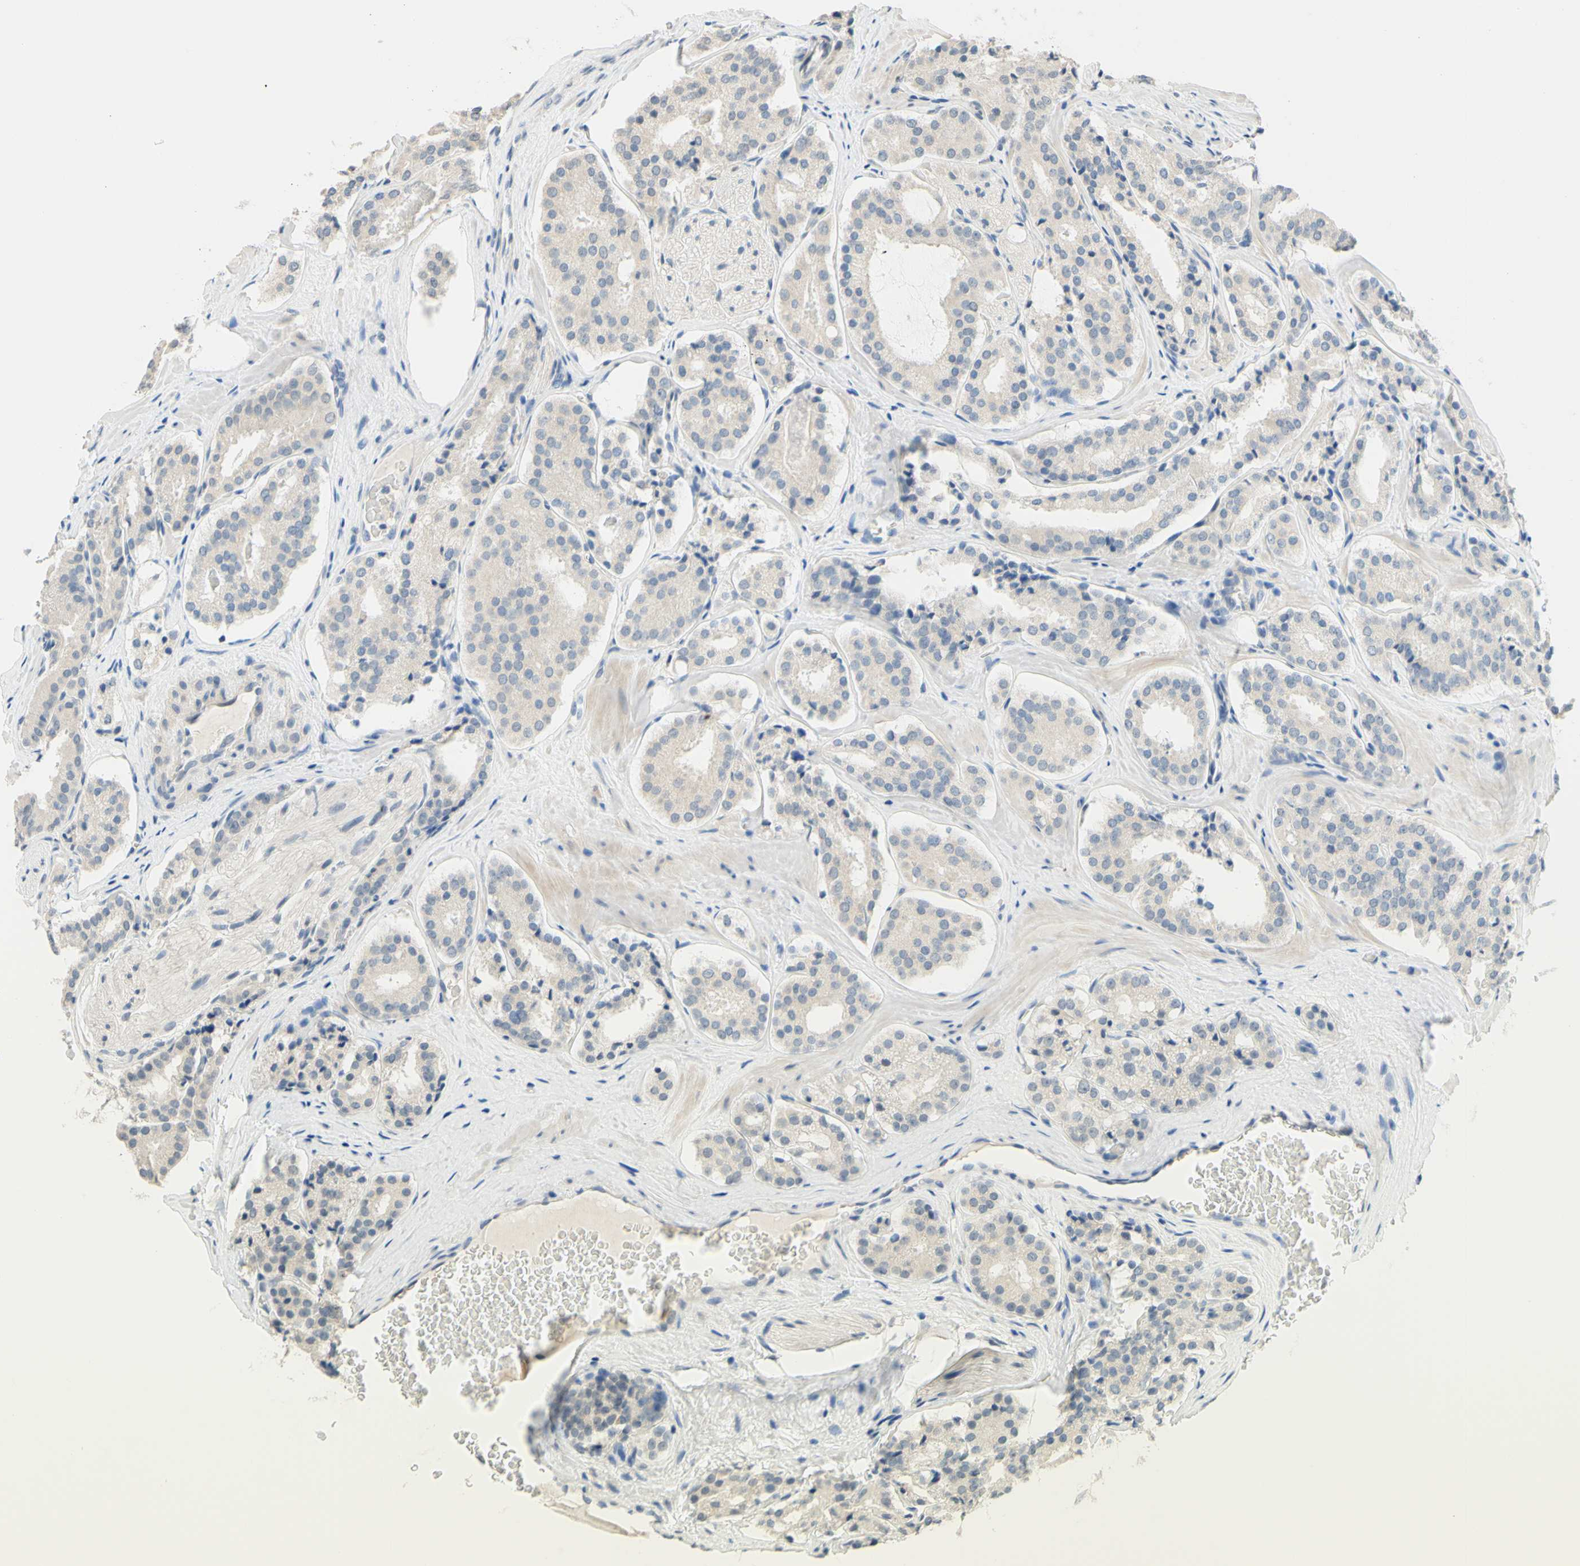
{"staining": {"intensity": "negative", "quantity": "none", "location": "none"}, "tissue": "prostate cancer", "cell_type": "Tumor cells", "image_type": "cancer", "snomed": [{"axis": "morphology", "description": "Adenocarcinoma, High grade"}, {"axis": "topography", "description": "Prostate"}], "caption": "Photomicrograph shows no protein positivity in tumor cells of prostate cancer (high-grade adenocarcinoma) tissue. (DAB IHC visualized using brightfield microscopy, high magnification).", "gene": "MAG", "patient": {"sex": "male", "age": 60}}